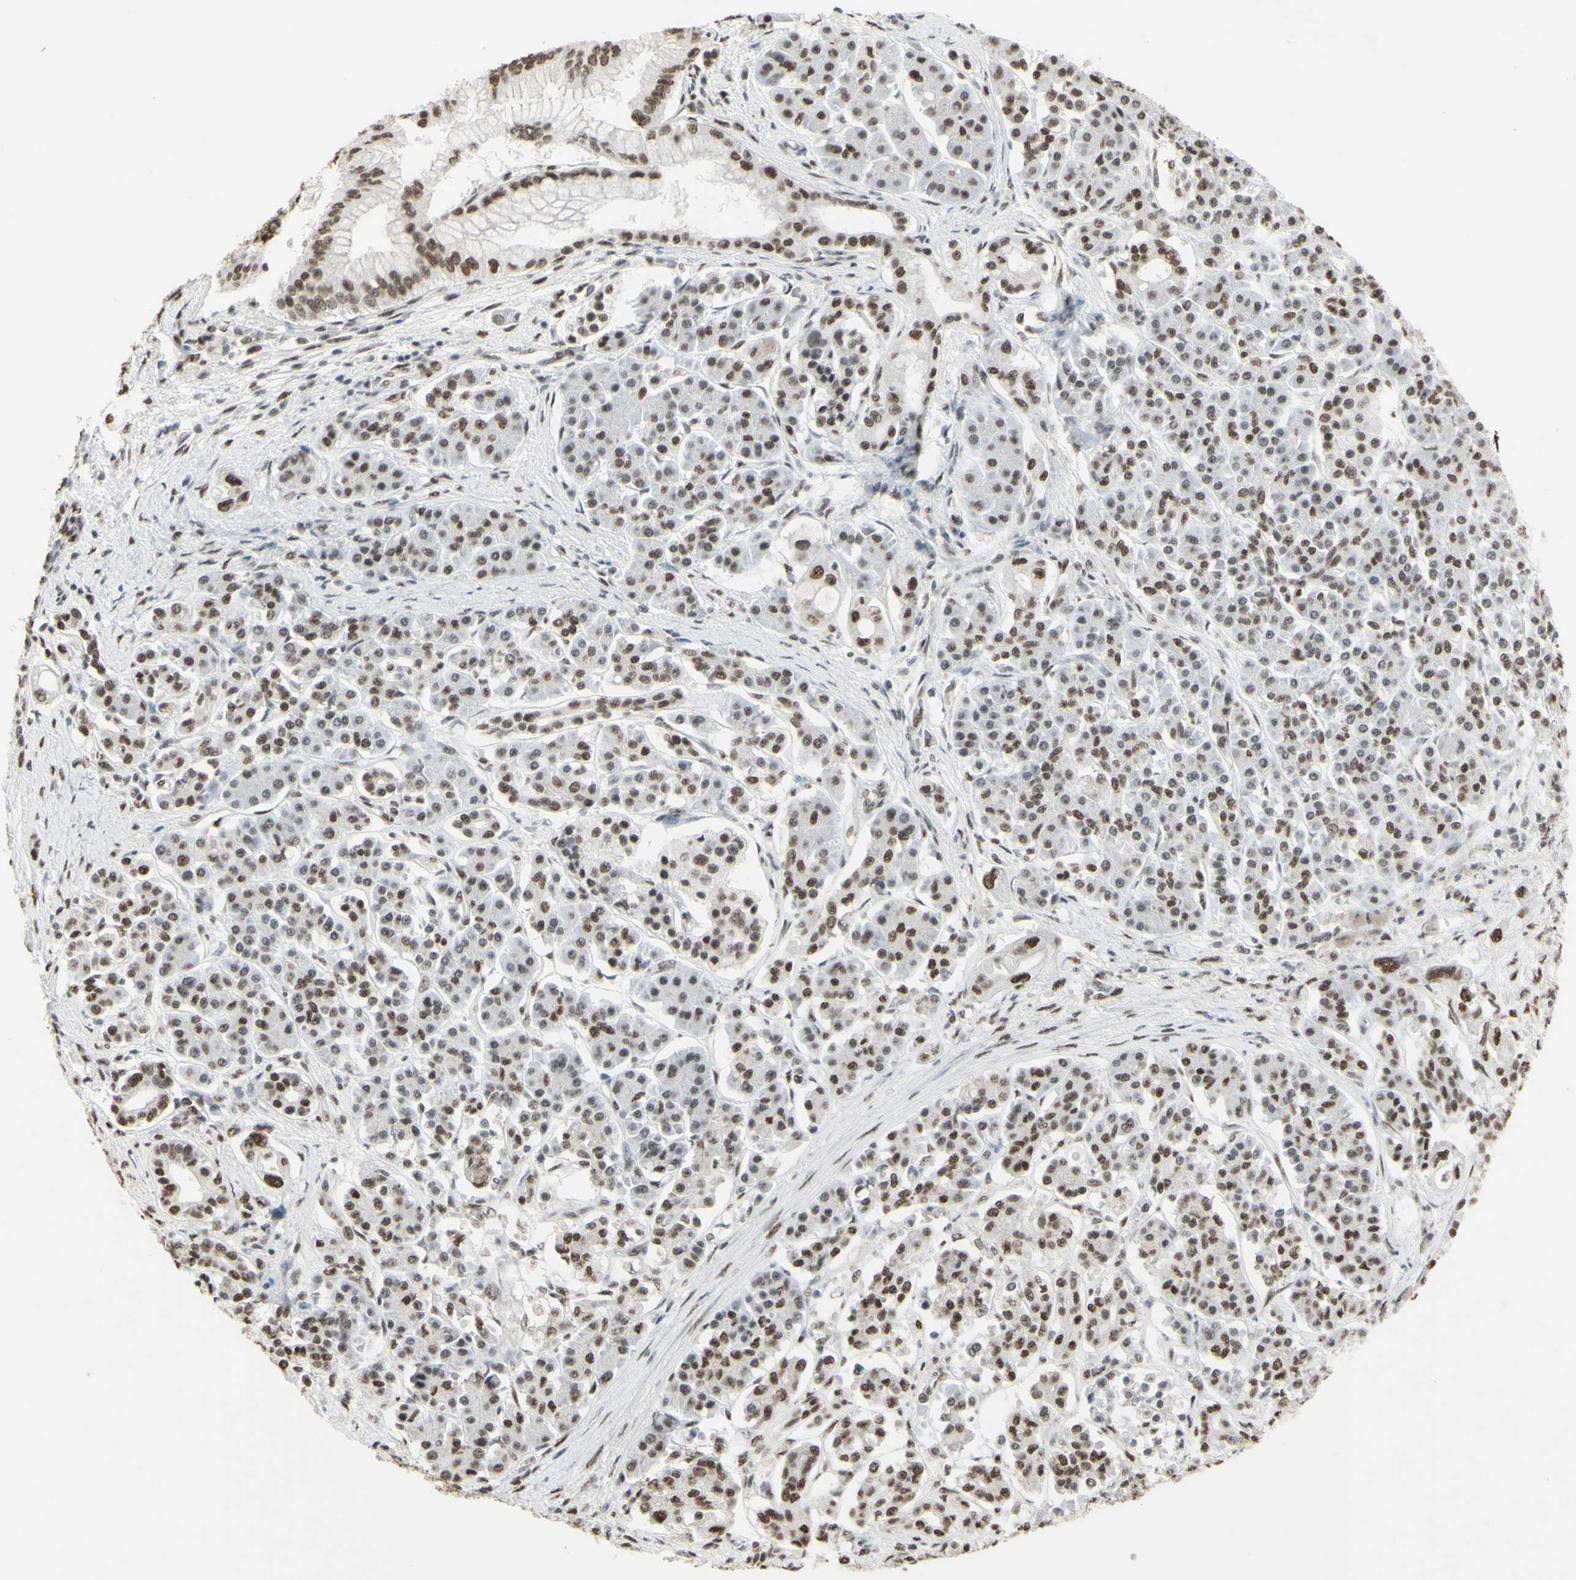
{"staining": {"intensity": "moderate", "quantity": ">75%", "location": "nuclear"}, "tissue": "pancreatic cancer", "cell_type": "Tumor cells", "image_type": "cancer", "snomed": [{"axis": "morphology", "description": "Normal tissue, NOS"}, {"axis": "topography", "description": "Pancreas"}], "caption": "This is an image of immunohistochemistry staining of pancreatic cancer, which shows moderate positivity in the nuclear of tumor cells.", "gene": "TRIM28", "patient": {"sex": "male", "age": 42}}